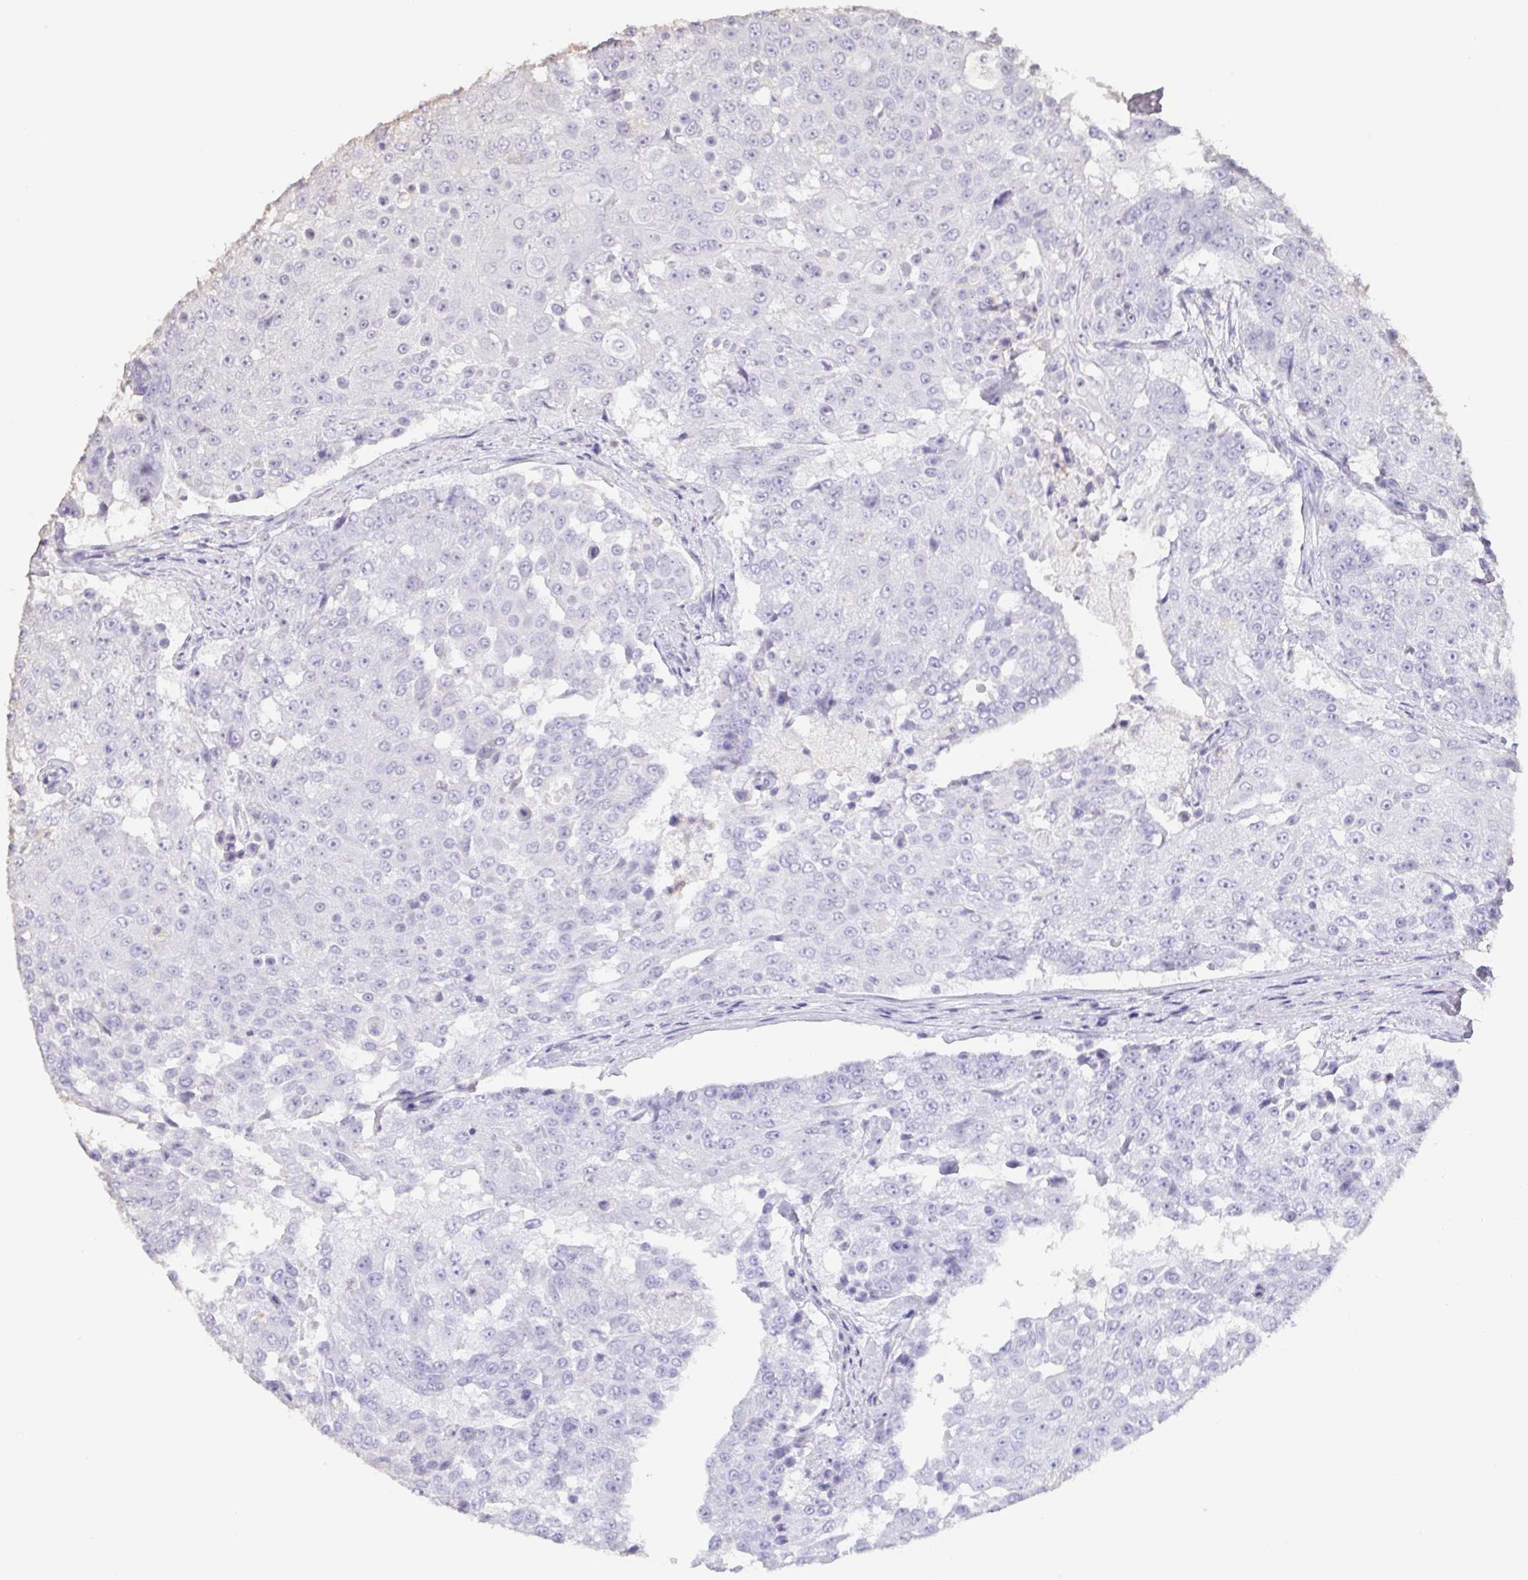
{"staining": {"intensity": "negative", "quantity": "none", "location": "none"}, "tissue": "urothelial cancer", "cell_type": "Tumor cells", "image_type": "cancer", "snomed": [{"axis": "morphology", "description": "Urothelial carcinoma, High grade"}, {"axis": "topography", "description": "Urinary bladder"}], "caption": "Immunohistochemistry image of human high-grade urothelial carcinoma stained for a protein (brown), which displays no expression in tumor cells.", "gene": "BPIFA2", "patient": {"sex": "female", "age": 63}}